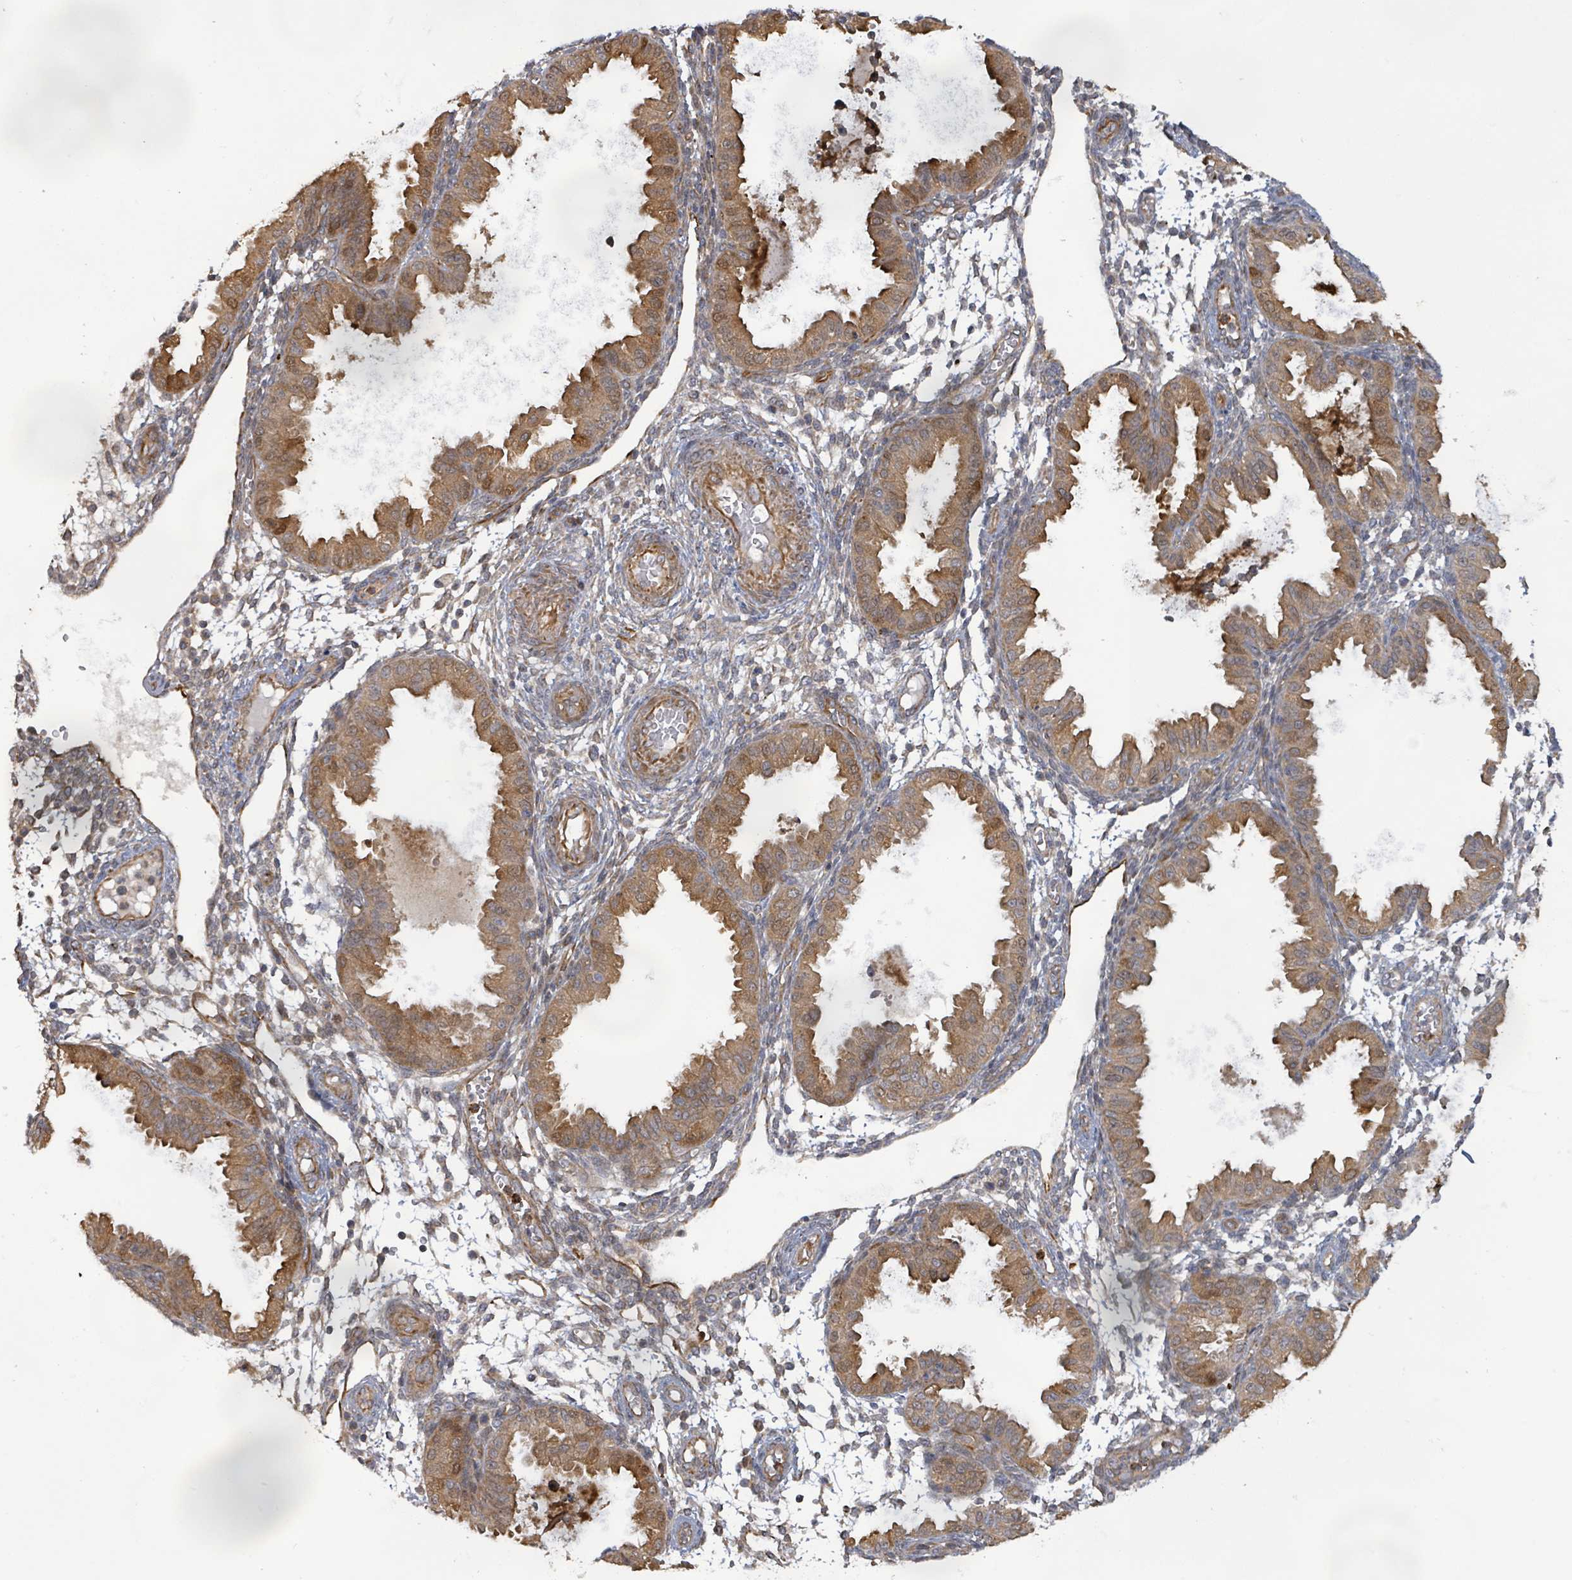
{"staining": {"intensity": "moderate", "quantity": "<25%", "location": "cytoplasmic/membranous"}, "tissue": "endometrium", "cell_type": "Cells in endometrial stroma", "image_type": "normal", "snomed": [{"axis": "morphology", "description": "Normal tissue, NOS"}, {"axis": "topography", "description": "Endometrium"}], "caption": "Immunohistochemistry of unremarkable human endometrium reveals low levels of moderate cytoplasmic/membranous positivity in approximately <25% of cells in endometrial stroma.", "gene": "KBTBD11", "patient": {"sex": "female", "age": 33}}